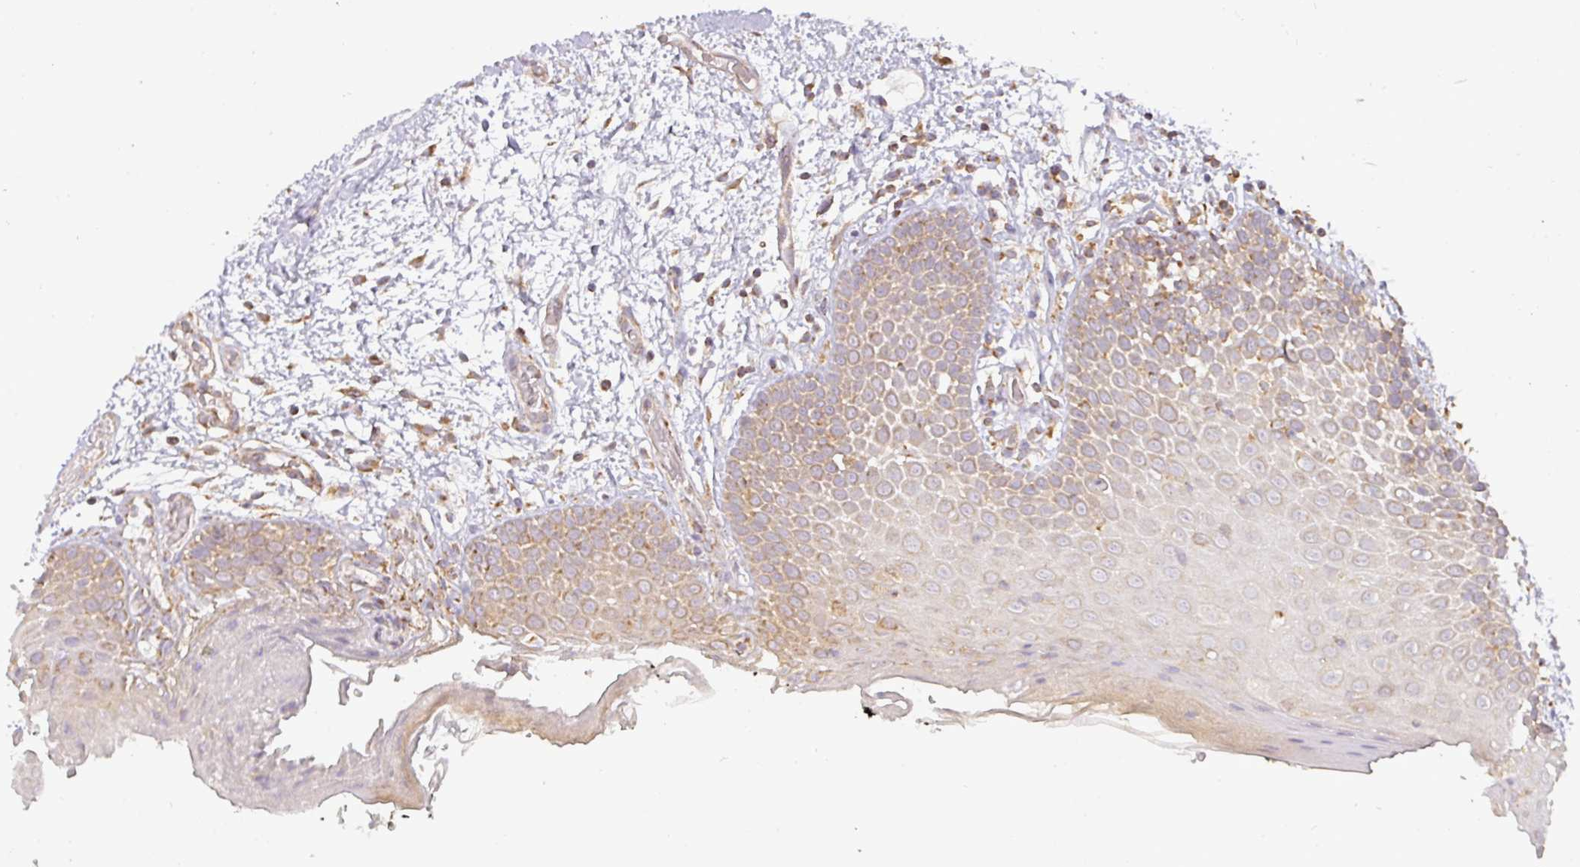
{"staining": {"intensity": "moderate", "quantity": ">75%", "location": "cytoplasmic/membranous"}, "tissue": "oral mucosa", "cell_type": "Squamous epithelial cells", "image_type": "normal", "snomed": [{"axis": "morphology", "description": "Normal tissue, NOS"}, {"axis": "morphology", "description": "Squamous cell carcinoma, NOS"}, {"axis": "topography", "description": "Oral tissue"}, {"axis": "topography", "description": "Tounge, NOS"}, {"axis": "topography", "description": "Head-Neck"}], "caption": "About >75% of squamous epithelial cells in unremarkable oral mucosa show moderate cytoplasmic/membranous protein expression as visualized by brown immunohistochemical staining.", "gene": "ZNF211", "patient": {"sex": "male", "age": 76}}